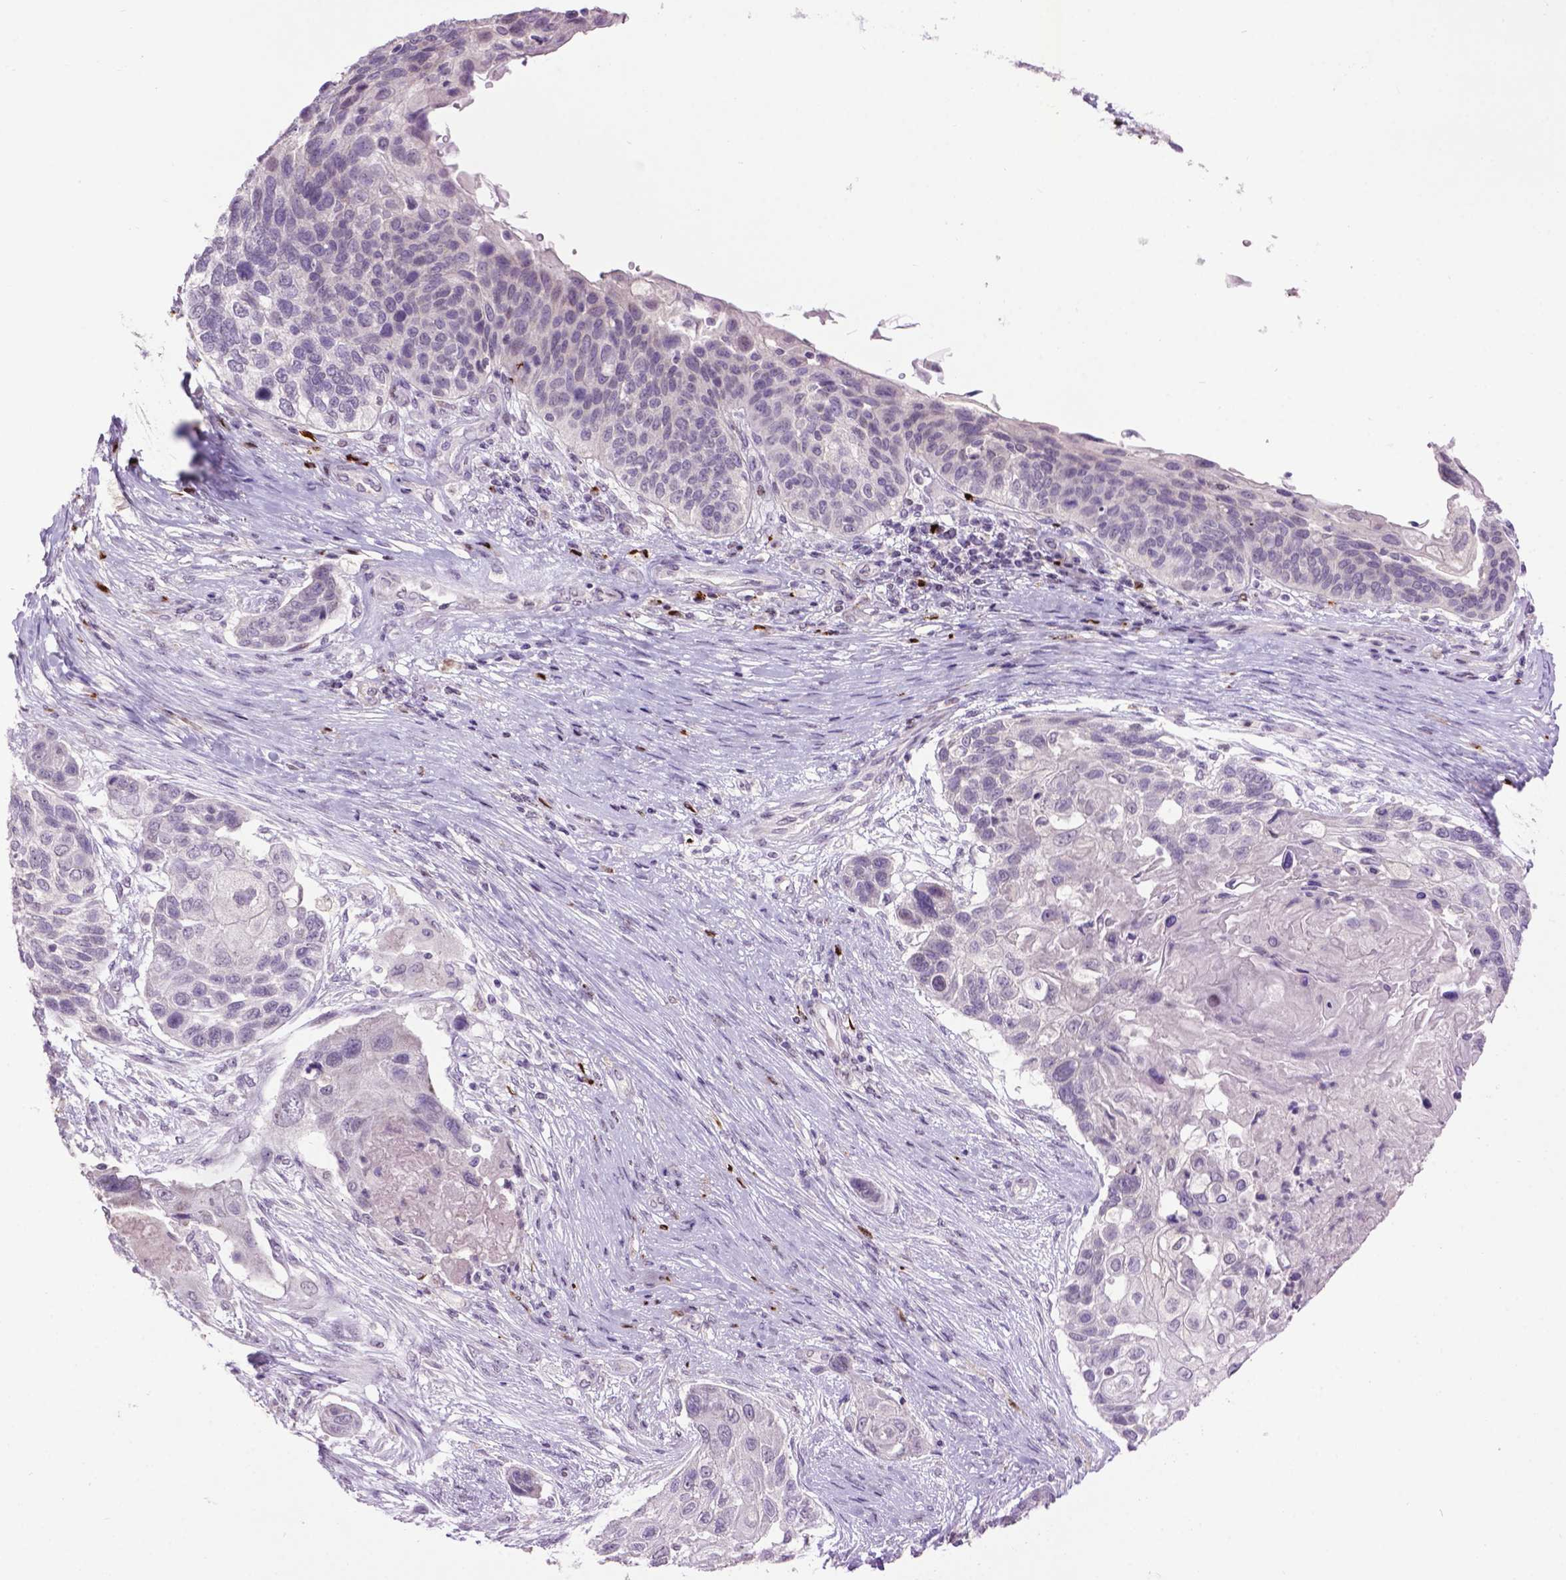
{"staining": {"intensity": "negative", "quantity": "none", "location": "none"}, "tissue": "lung cancer", "cell_type": "Tumor cells", "image_type": "cancer", "snomed": [{"axis": "morphology", "description": "Squamous cell carcinoma, NOS"}, {"axis": "topography", "description": "Lung"}], "caption": "Immunohistochemistry (IHC) of human lung cancer (squamous cell carcinoma) displays no positivity in tumor cells.", "gene": "TH", "patient": {"sex": "male", "age": 69}}